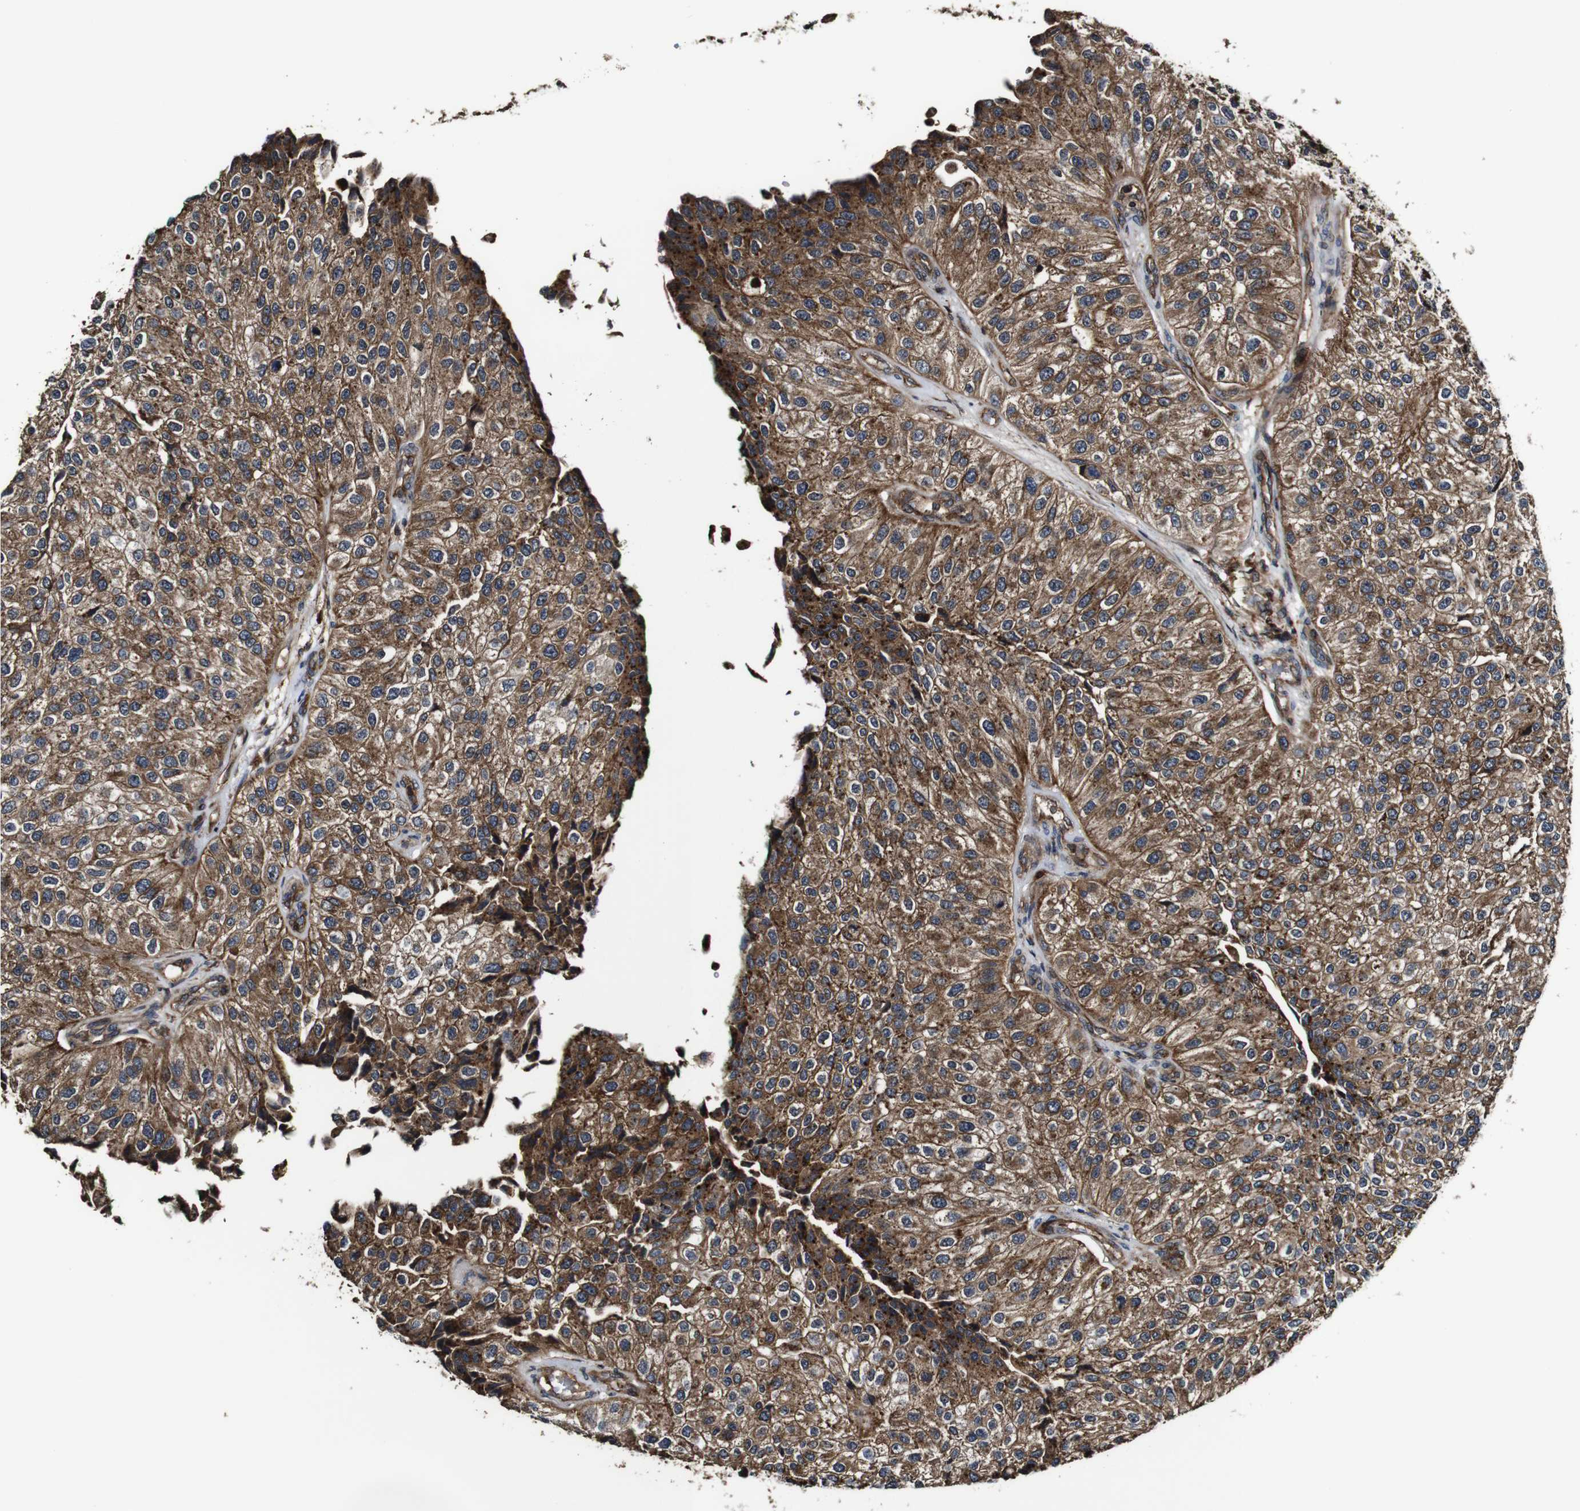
{"staining": {"intensity": "moderate", "quantity": ">75%", "location": "cytoplasmic/membranous"}, "tissue": "urothelial cancer", "cell_type": "Tumor cells", "image_type": "cancer", "snomed": [{"axis": "morphology", "description": "Urothelial carcinoma, High grade"}, {"axis": "topography", "description": "Kidney"}, {"axis": "topography", "description": "Urinary bladder"}], "caption": "Urothelial cancer tissue exhibits moderate cytoplasmic/membranous positivity in approximately >75% of tumor cells, visualized by immunohistochemistry.", "gene": "TNIK", "patient": {"sex": "male", "age": 77}}